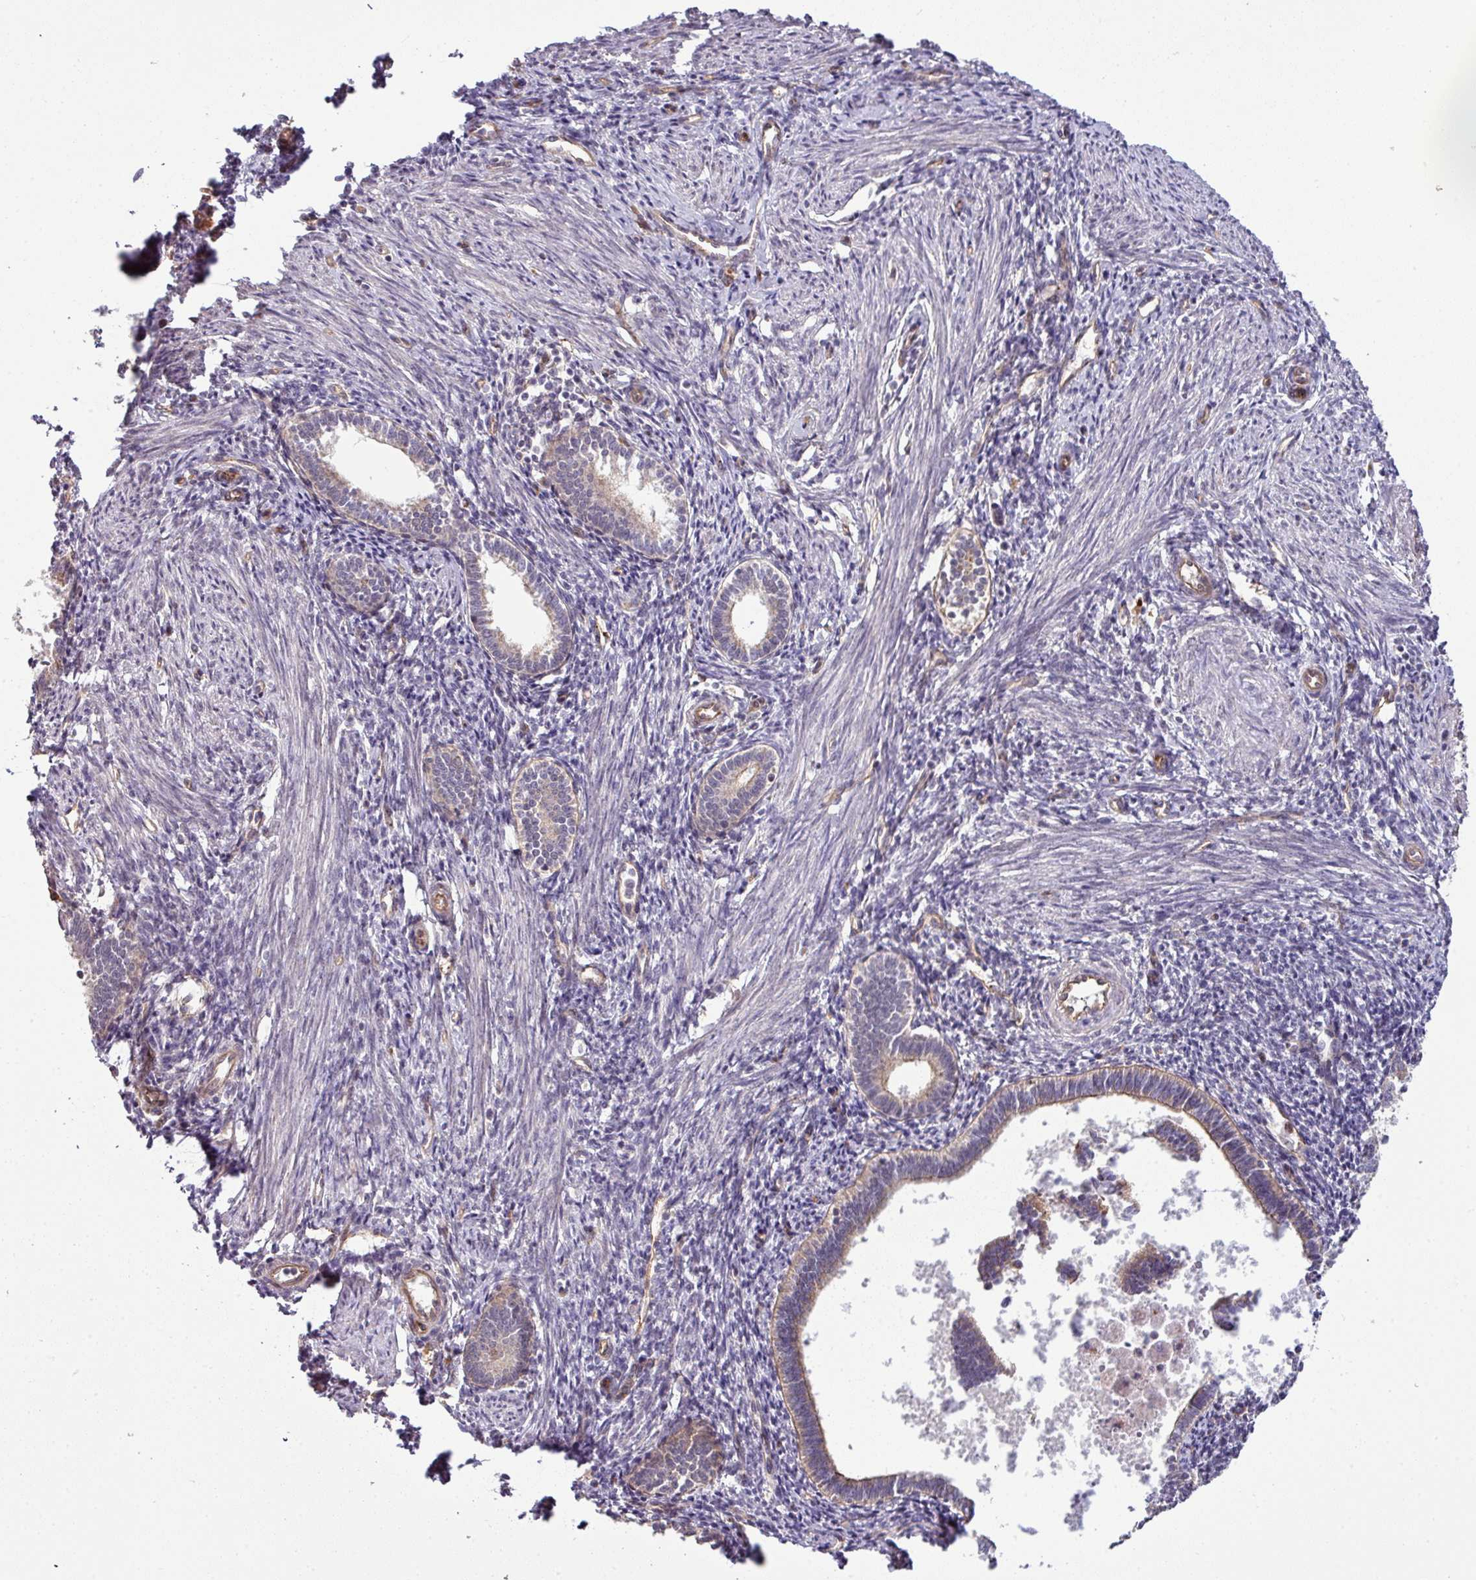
{"staining": {"intensity": "weak", "quantity": "<25%", "location": "cytoplasmic/membranous"}, "tissue": "endometrium", "cell_type": "Cells in endometrial stroma", "image_type": "normal", "snomed": [{"axis": "morphology", "description": "Normal tissue, NOS"}, {"axis": "topography", "description": "Endometrium"}], "caption": "Cells in endometrial stroma show no significant protein staining in benign endometrium. (Stains: DAB (3,3'-diaminobenzidine) IHC with hematoxylin counter stain, Microscopy: brightfield microscopy at high magnification).", "gene": "TIMMDC1", "patient": {"sex": "female", "age": 41}}